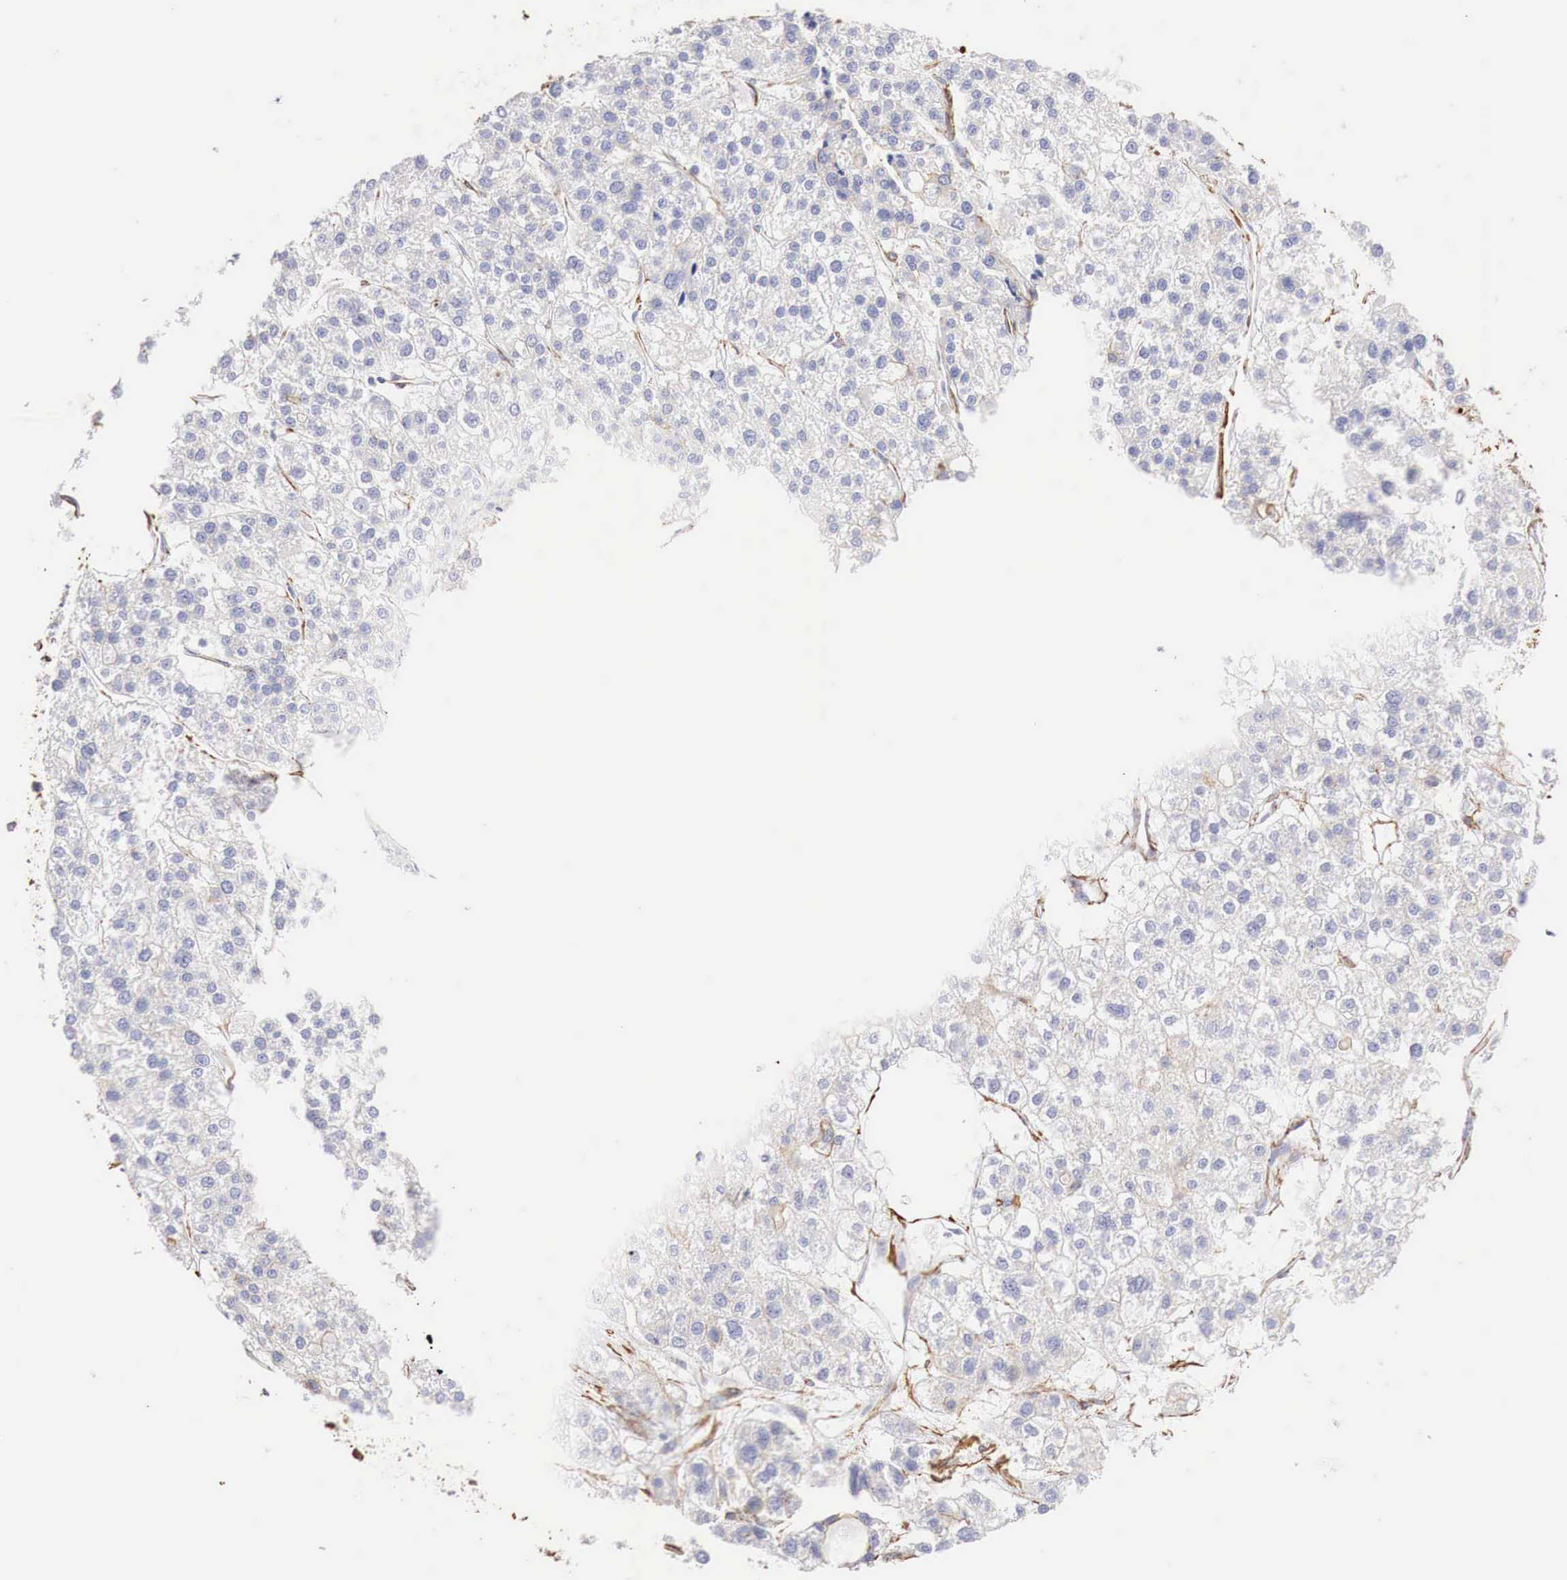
{"staining": {"intensity": "negative", "quantity": "none", "location": "none"}, "tissue": "liver cancer", "cell_type": "Tumor cells", "image_type": "cancer", "snomed": [{"axis": "morphology", "description": "Carcinoma, Hepatocellular, NOS"}, {"axis": "topography", "description": "Liver"}], "caption": "Hepatocellular carcinoma (liver) was stained to show a protein in brown. There is no significant staining in tumor cells. (DAB IHC with hematoxylin counter stain).", "gene": "TPM1", "patient": {"sex": "female", "age": 85}}